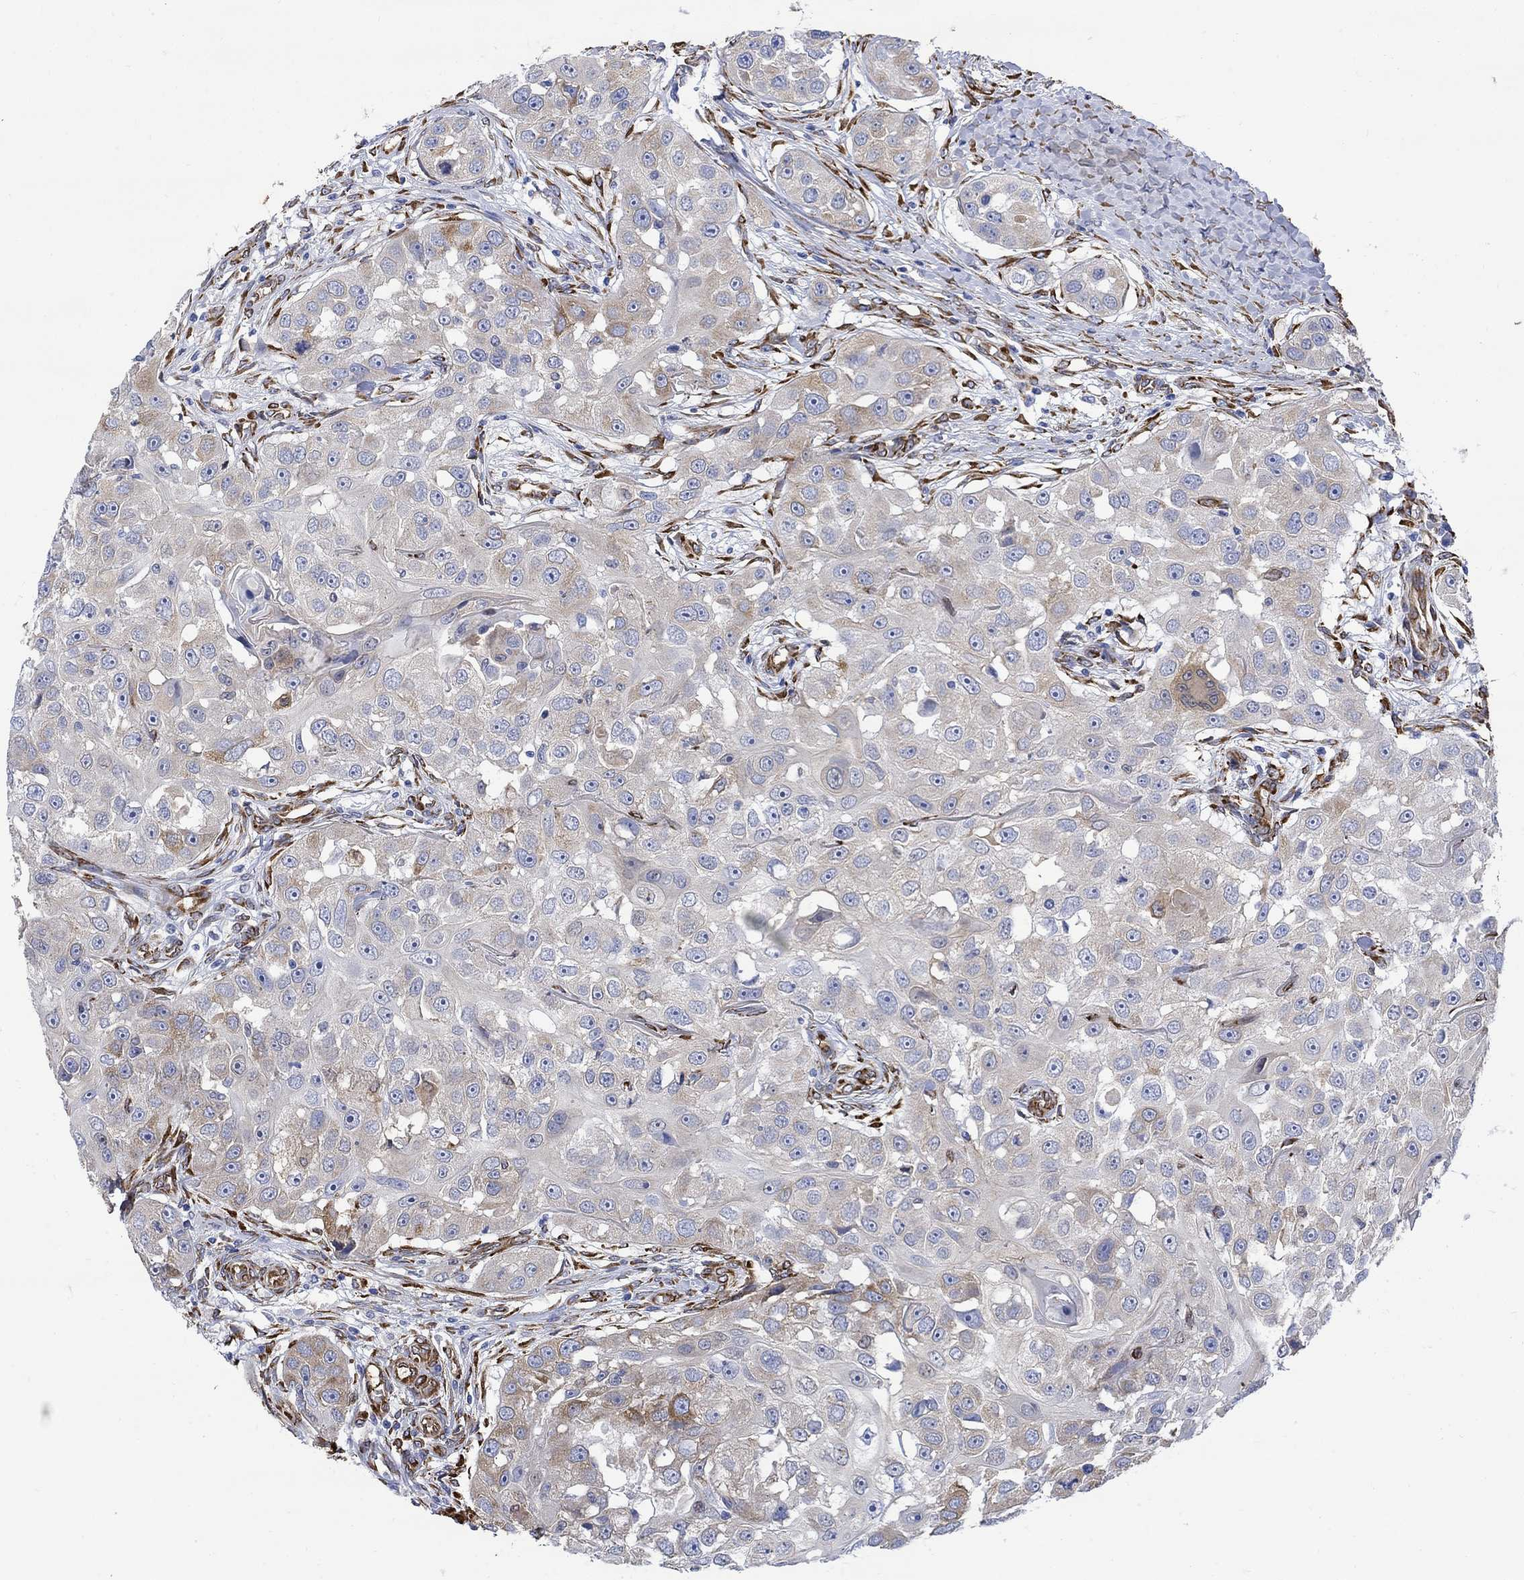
{"staining": {"intensity": "moderate", "quantity": "<25%", "location": "cytoplasmic/membranous"}, "tissue": "head and neck cancer", "cell_type": "Tumor cells", "image_type": "cancer", "snomed": [{"axis": "morphology", "description": "Squamous cell carcinoma, NOS"}, {"axis": "topography", "description": "Head-Neck"}], "caption": "The image demonstrates staining of head and neck cancer (squamous cell carcinoma), revealing moderate cytoplasmic/membranous protein expression (brown color) within tumor cells.", "gene": "TGM2", "patient": {"sex": "male", "age": 51}}